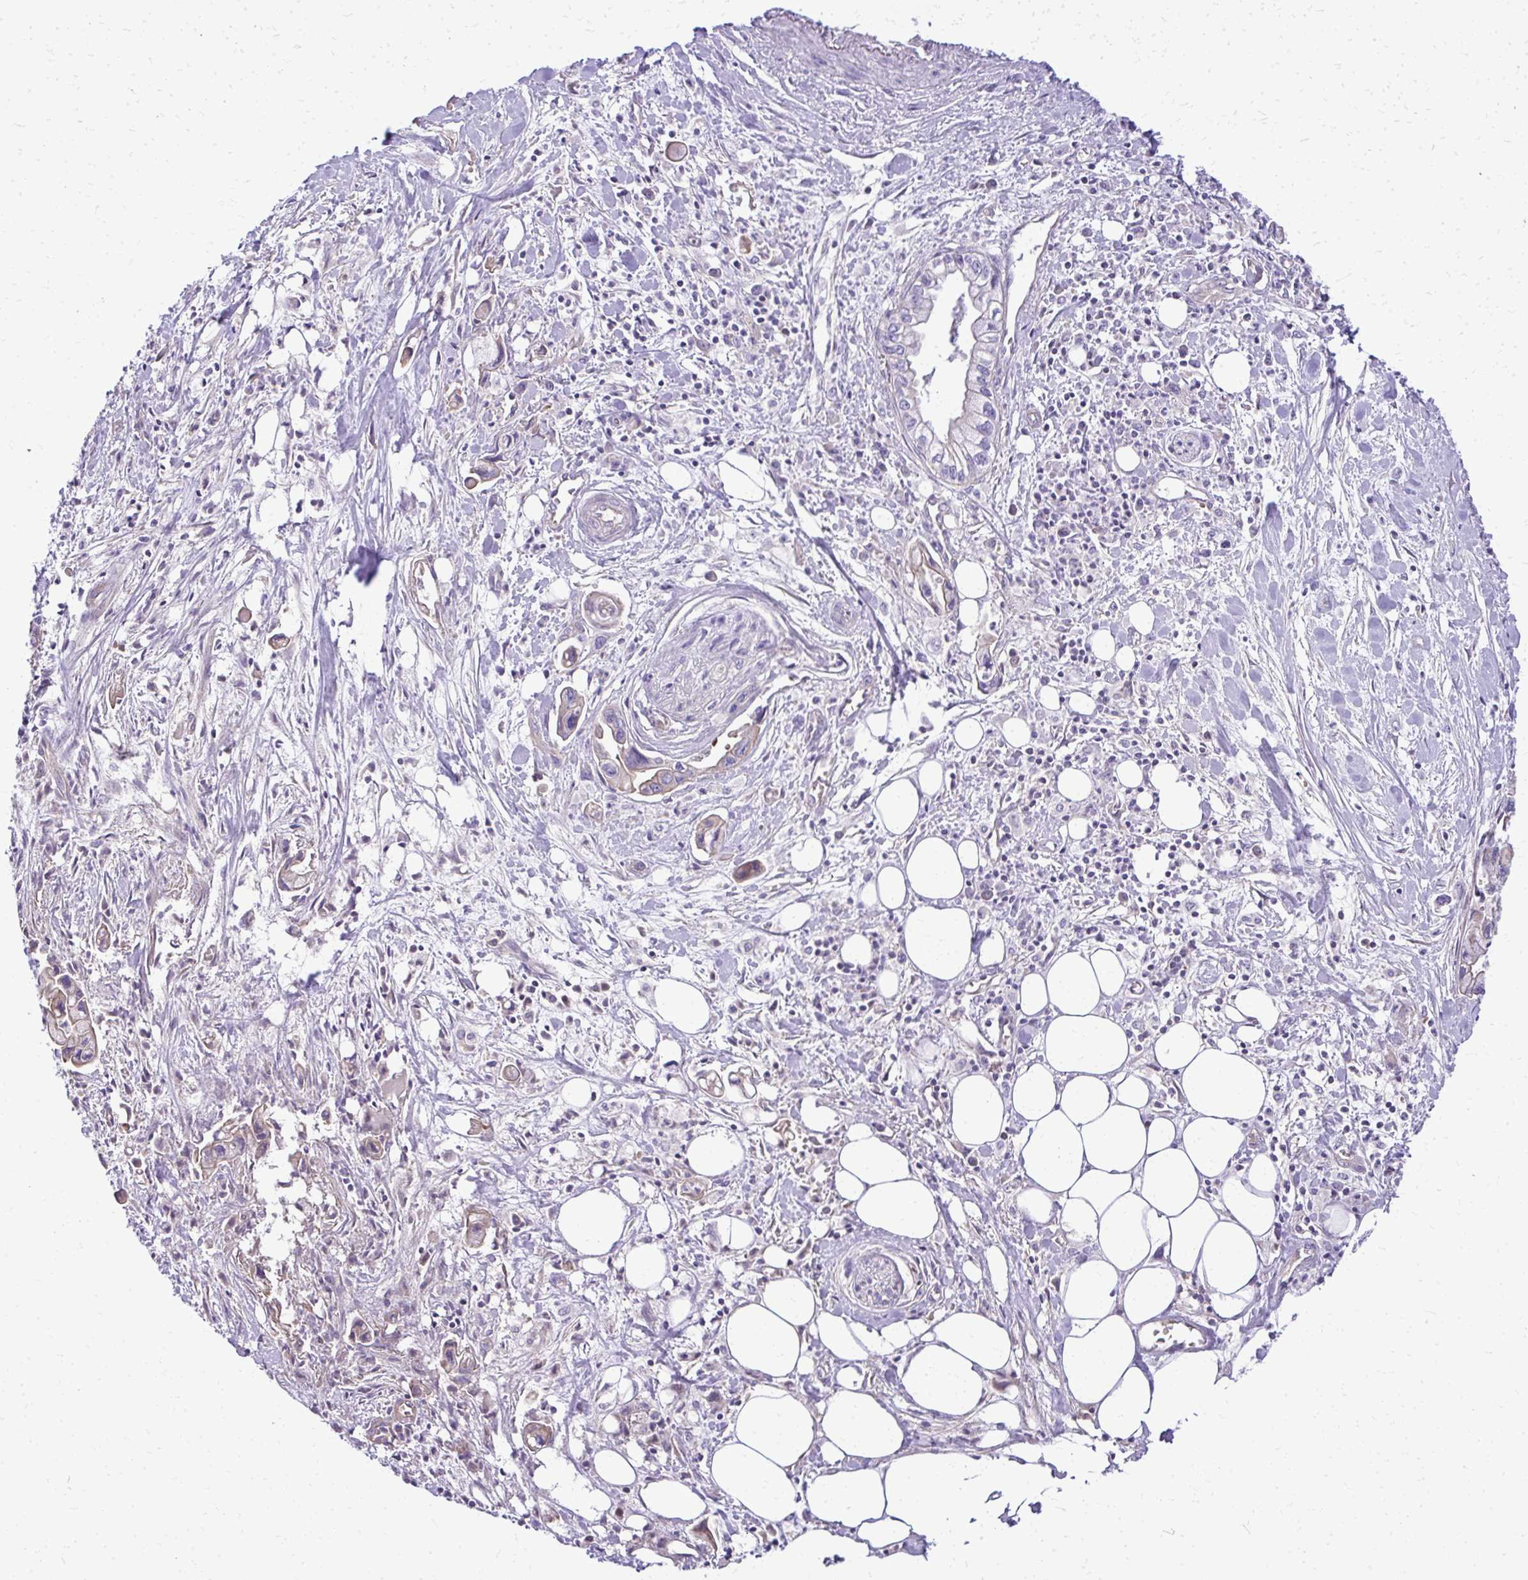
{"staining": {"intensity": "weak", "quantity": "<25%", "location": "cytoplasmic/membranous"}, "tissue": "pancreatic cancer", "cell_type": "Tumor cells", "image_type": "cancer", "snomed": [{"axis": "morphology", "description": "Adenocarcinoma, NOS"}, {"axis": "topography", "description": "Pancreas"}], "caption": "Immunohistochemistry (IHC) micrograph of pancreatic adenocarcinoma stained for a protein (brown), which demonstrates no staining in tumor cells. Brightfield microscopy of immunohistochemistry (IHC) stained with DAB (brown) and hematoxylin (blue), captured at high magnification.", "gene": "RUNDC3B", "patient": {"sex": "male", "age": 61}}